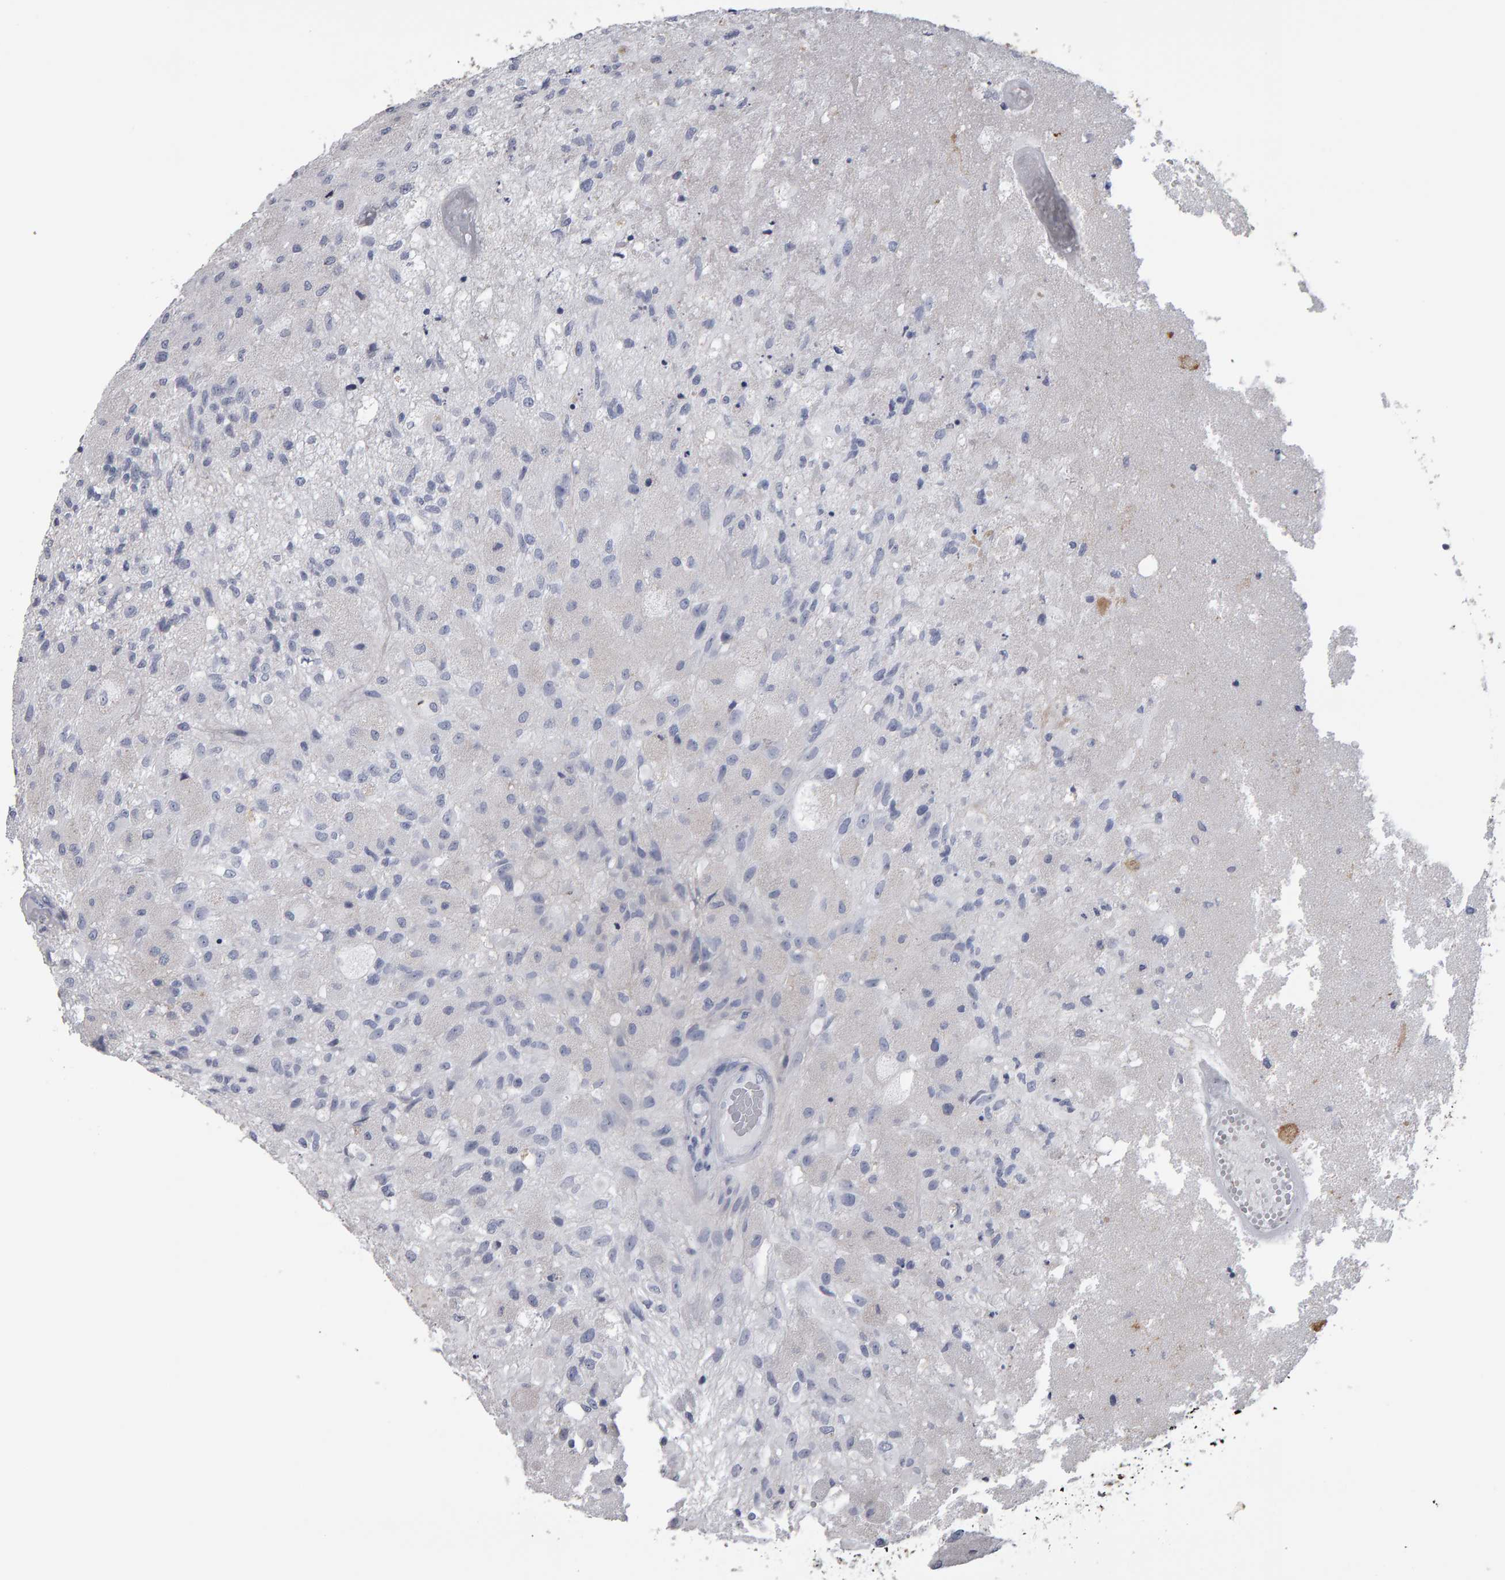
{"staining": {"intensity": "negative", "quantity": "none", "location": "none"}, "tissue": "glioma", "cell_type": "Tumor cells", "image_type": "cancer", "snomed": [{"axis": "morphology", "description": "Normal tissue, NOS"}, {"axis": "morphology", "description": "Glioma, malignant, High grade"}, {"axis": "topography", "description": "Cerebral cortex"}], "caption": "Tumor cells are negative for brown protein staining in malignant glioma (high-grade).", "gene": "CD38", "patient": {"sex": "male", "age": 77}}